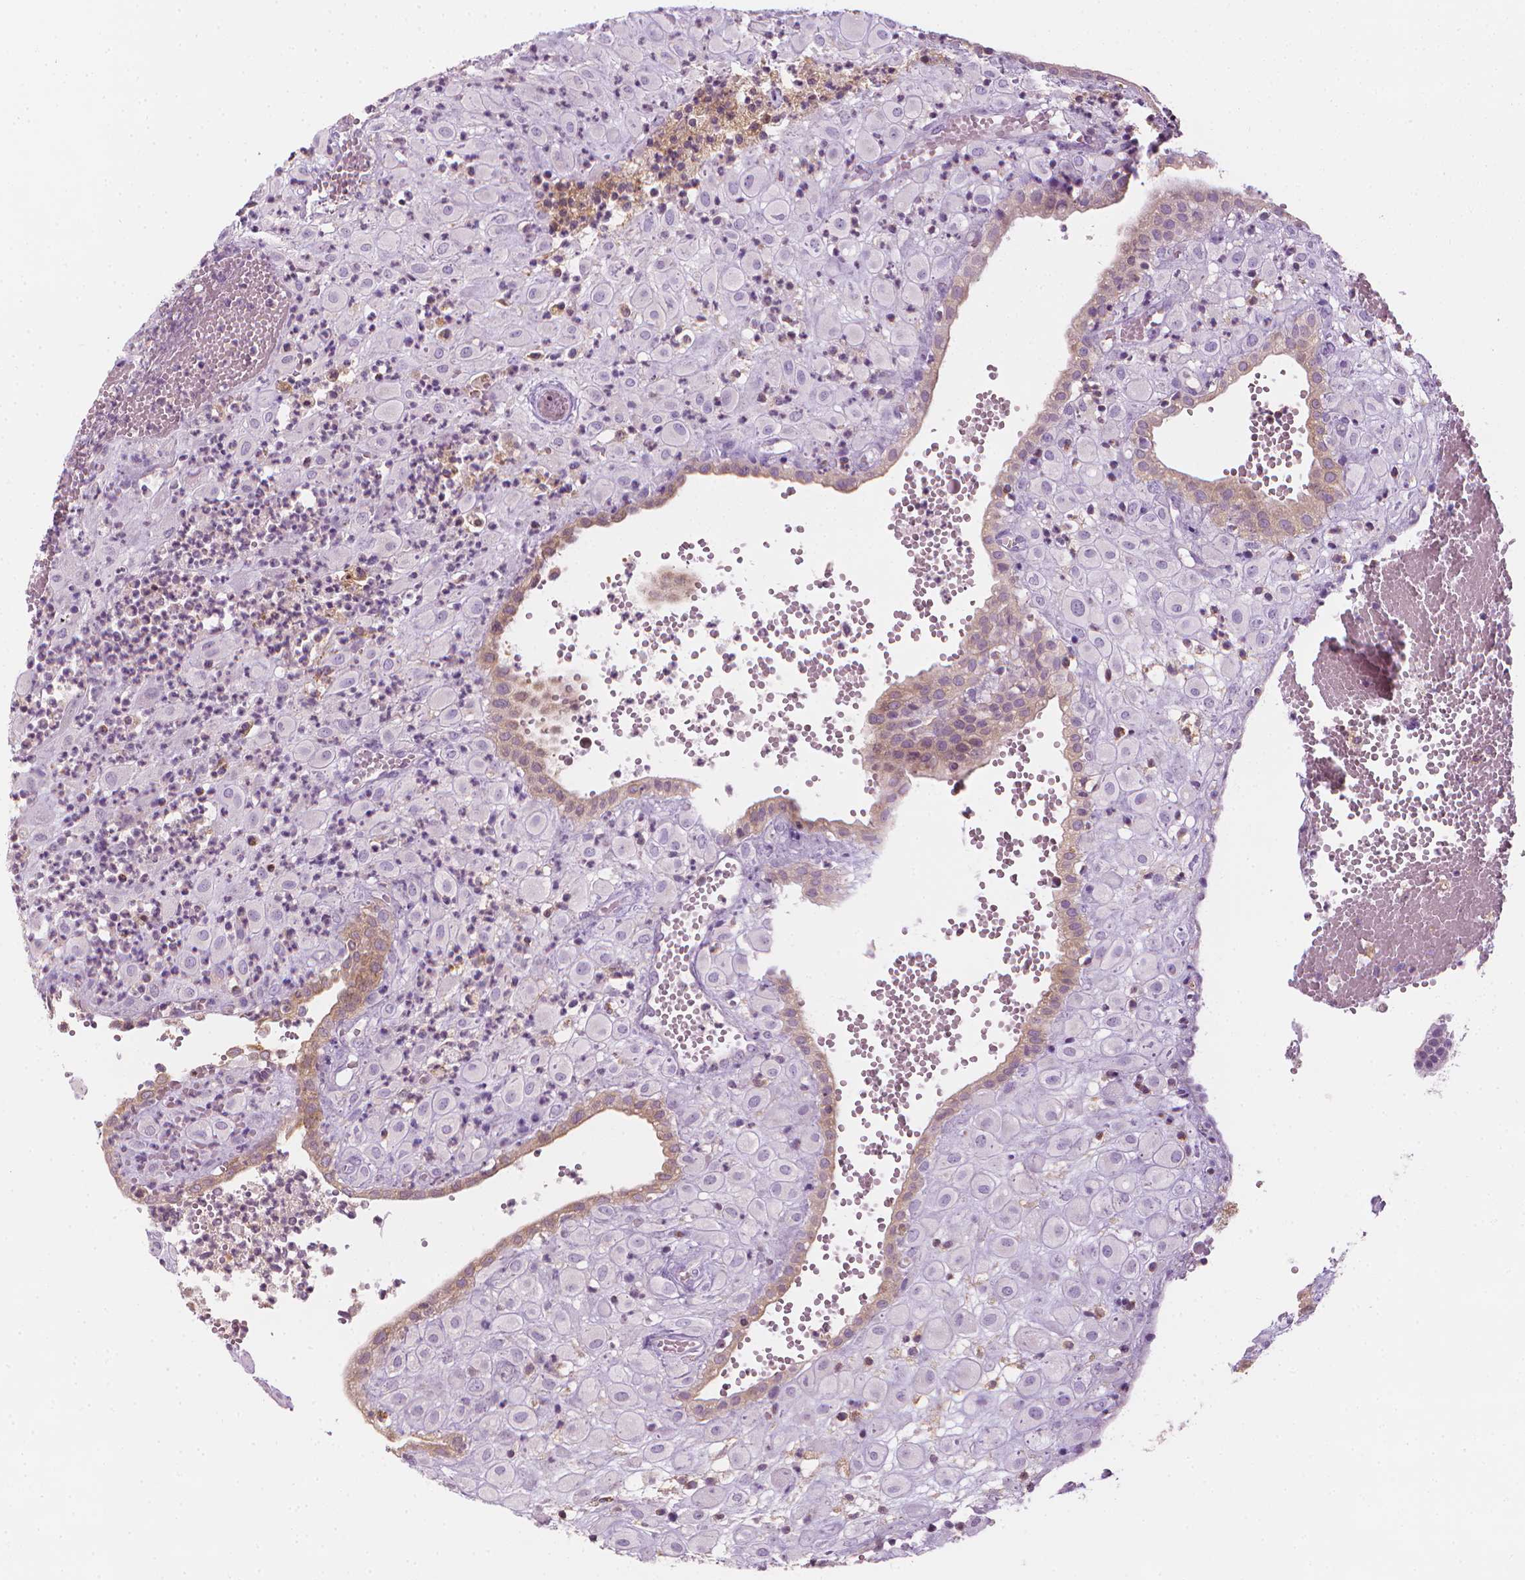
{"staining": {"intensity": "negative", "quantity": "none", "location": "none"}, "tissue": "placenta", "cell_type": "Decidual cells", "image_type": "normal", "snomed": [{"axis": "morphology", "description": "Normal tissue, NOS"}, {"axis": "topography", "description": "Placenta"}], "caption": "High magnification brightfield microscopy of normal placenta stained with DAB (brown) and counterstained with hematoxylin (blue): decidual cells show no significant positivity. (Brightfield microscopy of DAB immunohistochemistry (IHC) at high magnification).", "gene": "SHMT1", "patient": {"sex": "female", "age": 24}}